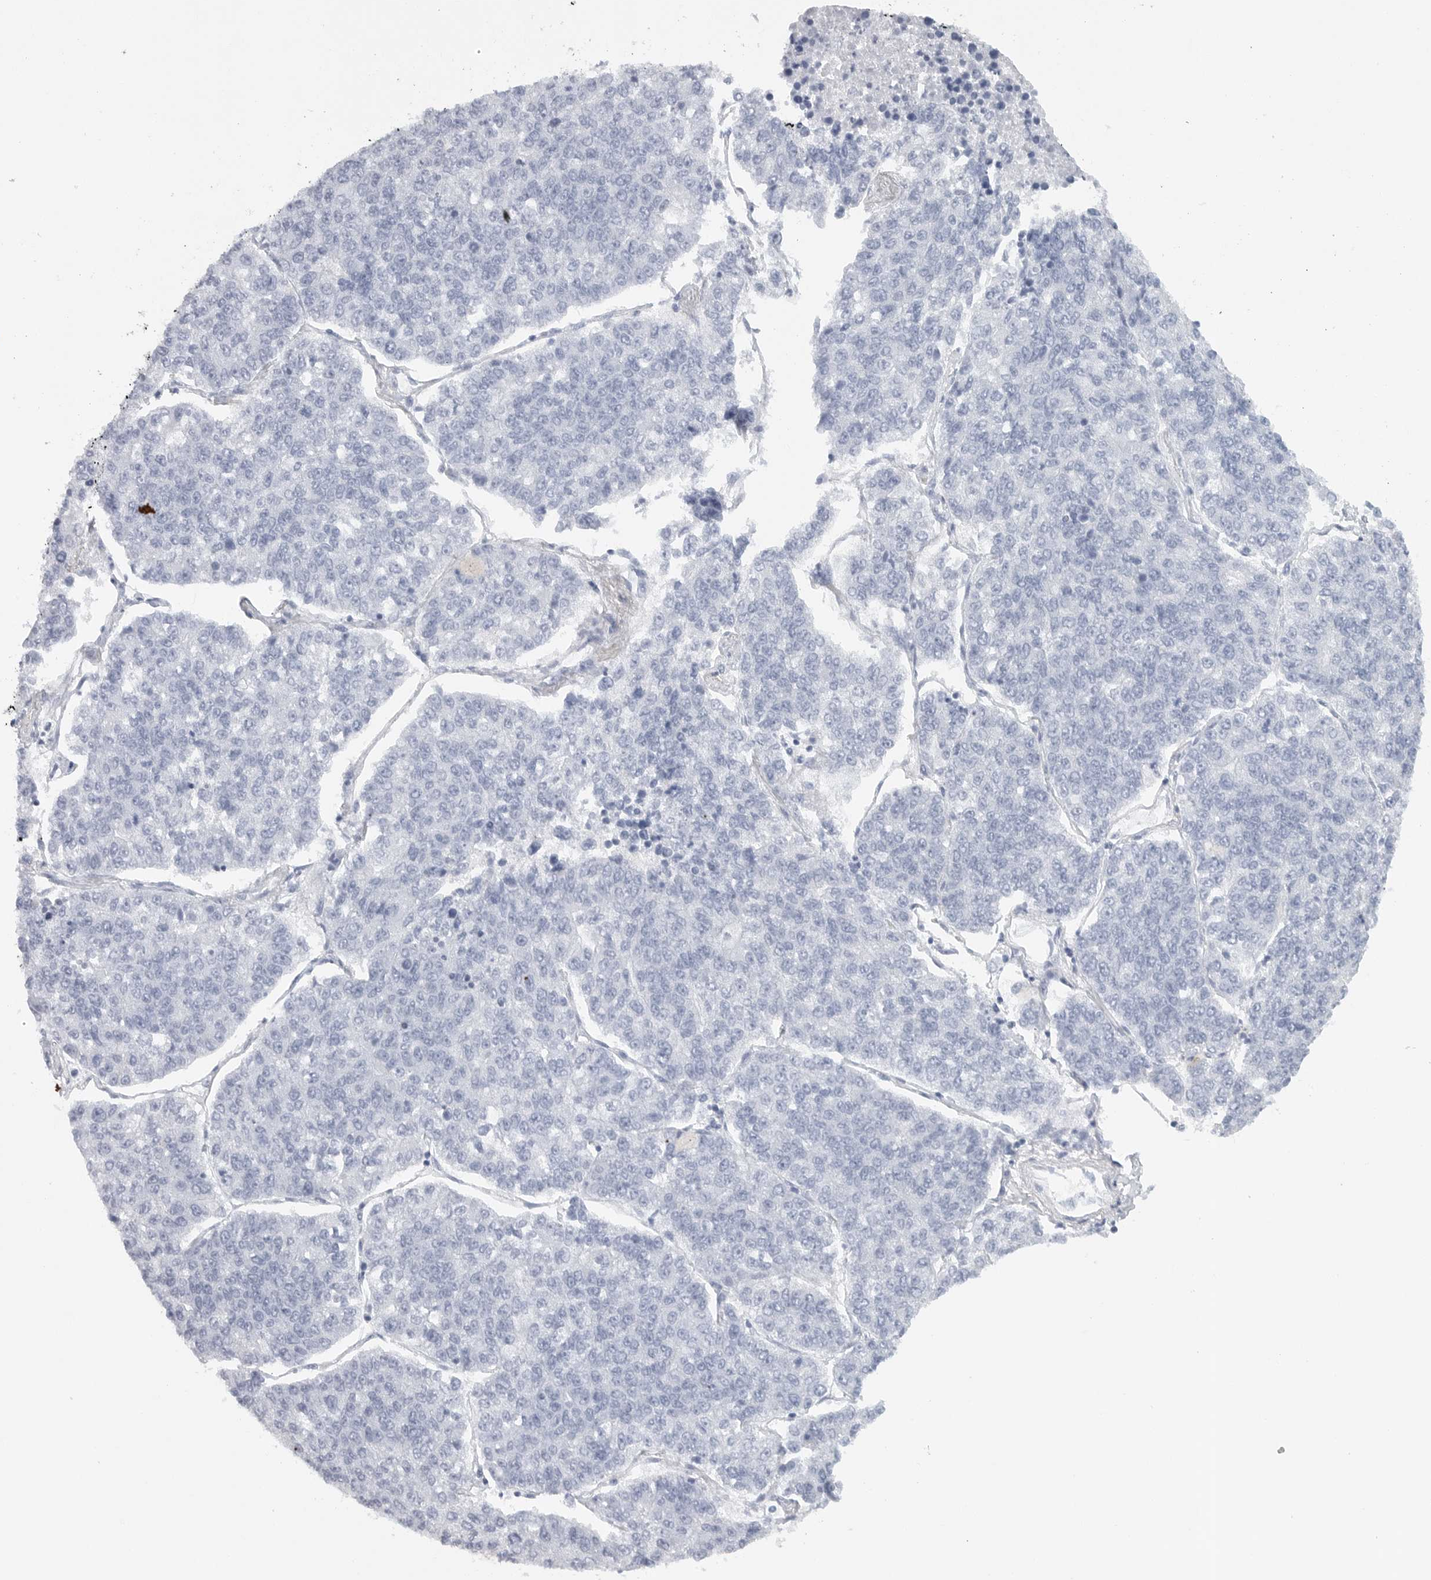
{"staining": {"intensity": "negative", "quantity": "none", "location": "none"}, "tissue": "lung cancer", "cell_type": "Tumor cells", "image_type": "cancer", "snomed": [{"axis": "morphology", "description": "Adenocarcinoma, NOS"}, {"axis": "topography", "description": "Lung"}], "caption": "Immunohistochemistry (IHC) of lung adenocarcinoma exhibits no staining in tumor cells.", "gene": "TNR", "patient": {"sex": "male", "age": 49}}